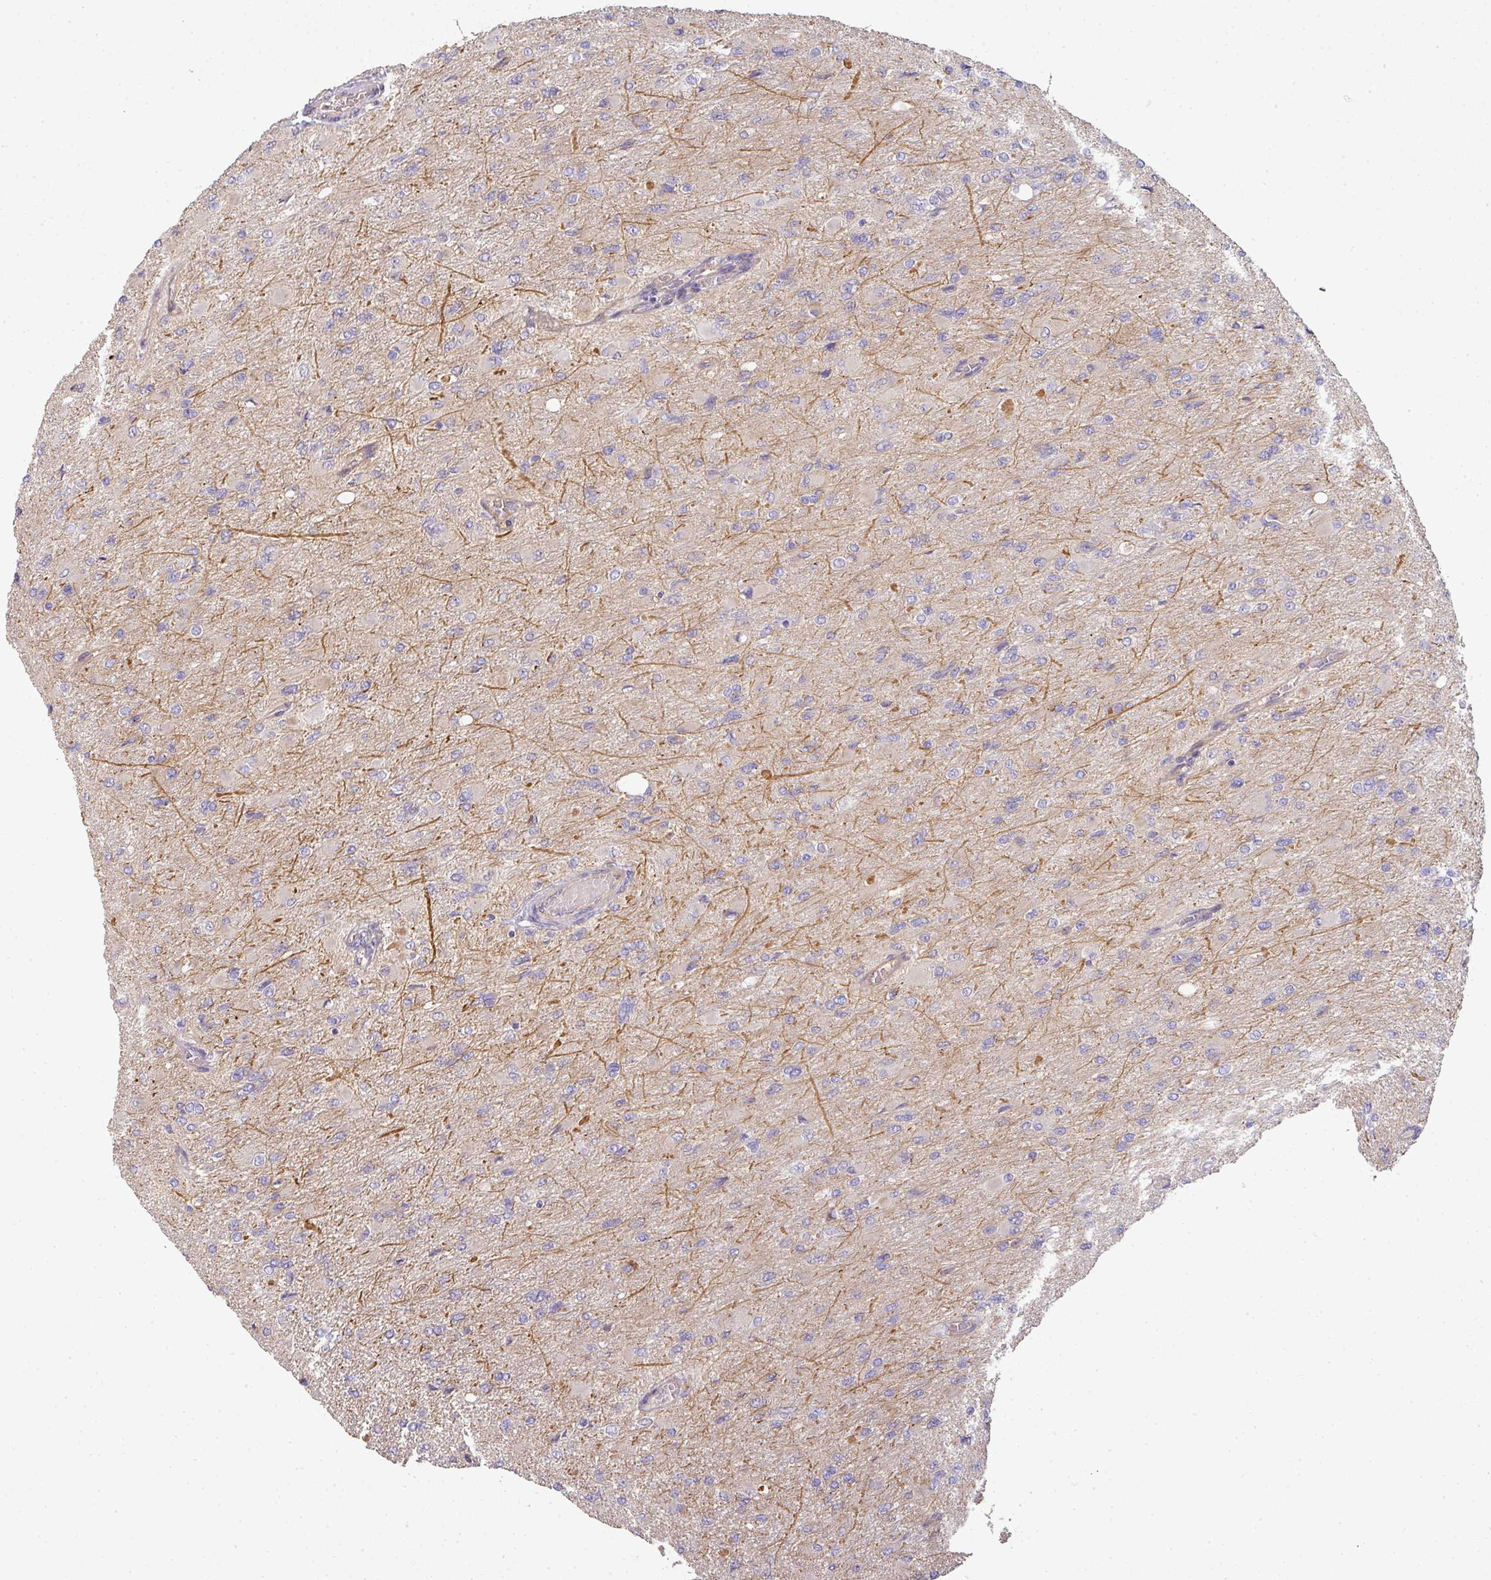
{"staining": {"intensity": "negative", "quantity": "none", "location": "none"}, "tissue": "glioma", "cell_type": "Tumor cells", "image_type": "cancer", "snomed": [{"axis": "morphology", "description": "Glioma, malignant, High grade"}, {"axis": "topography", "description": "Cerebral cortex"}], "caption": "IHC of glioma shows no positivity in tumor cells.", "gene": "PCDH1", "patient": {"sex": "female", "age": 36}}